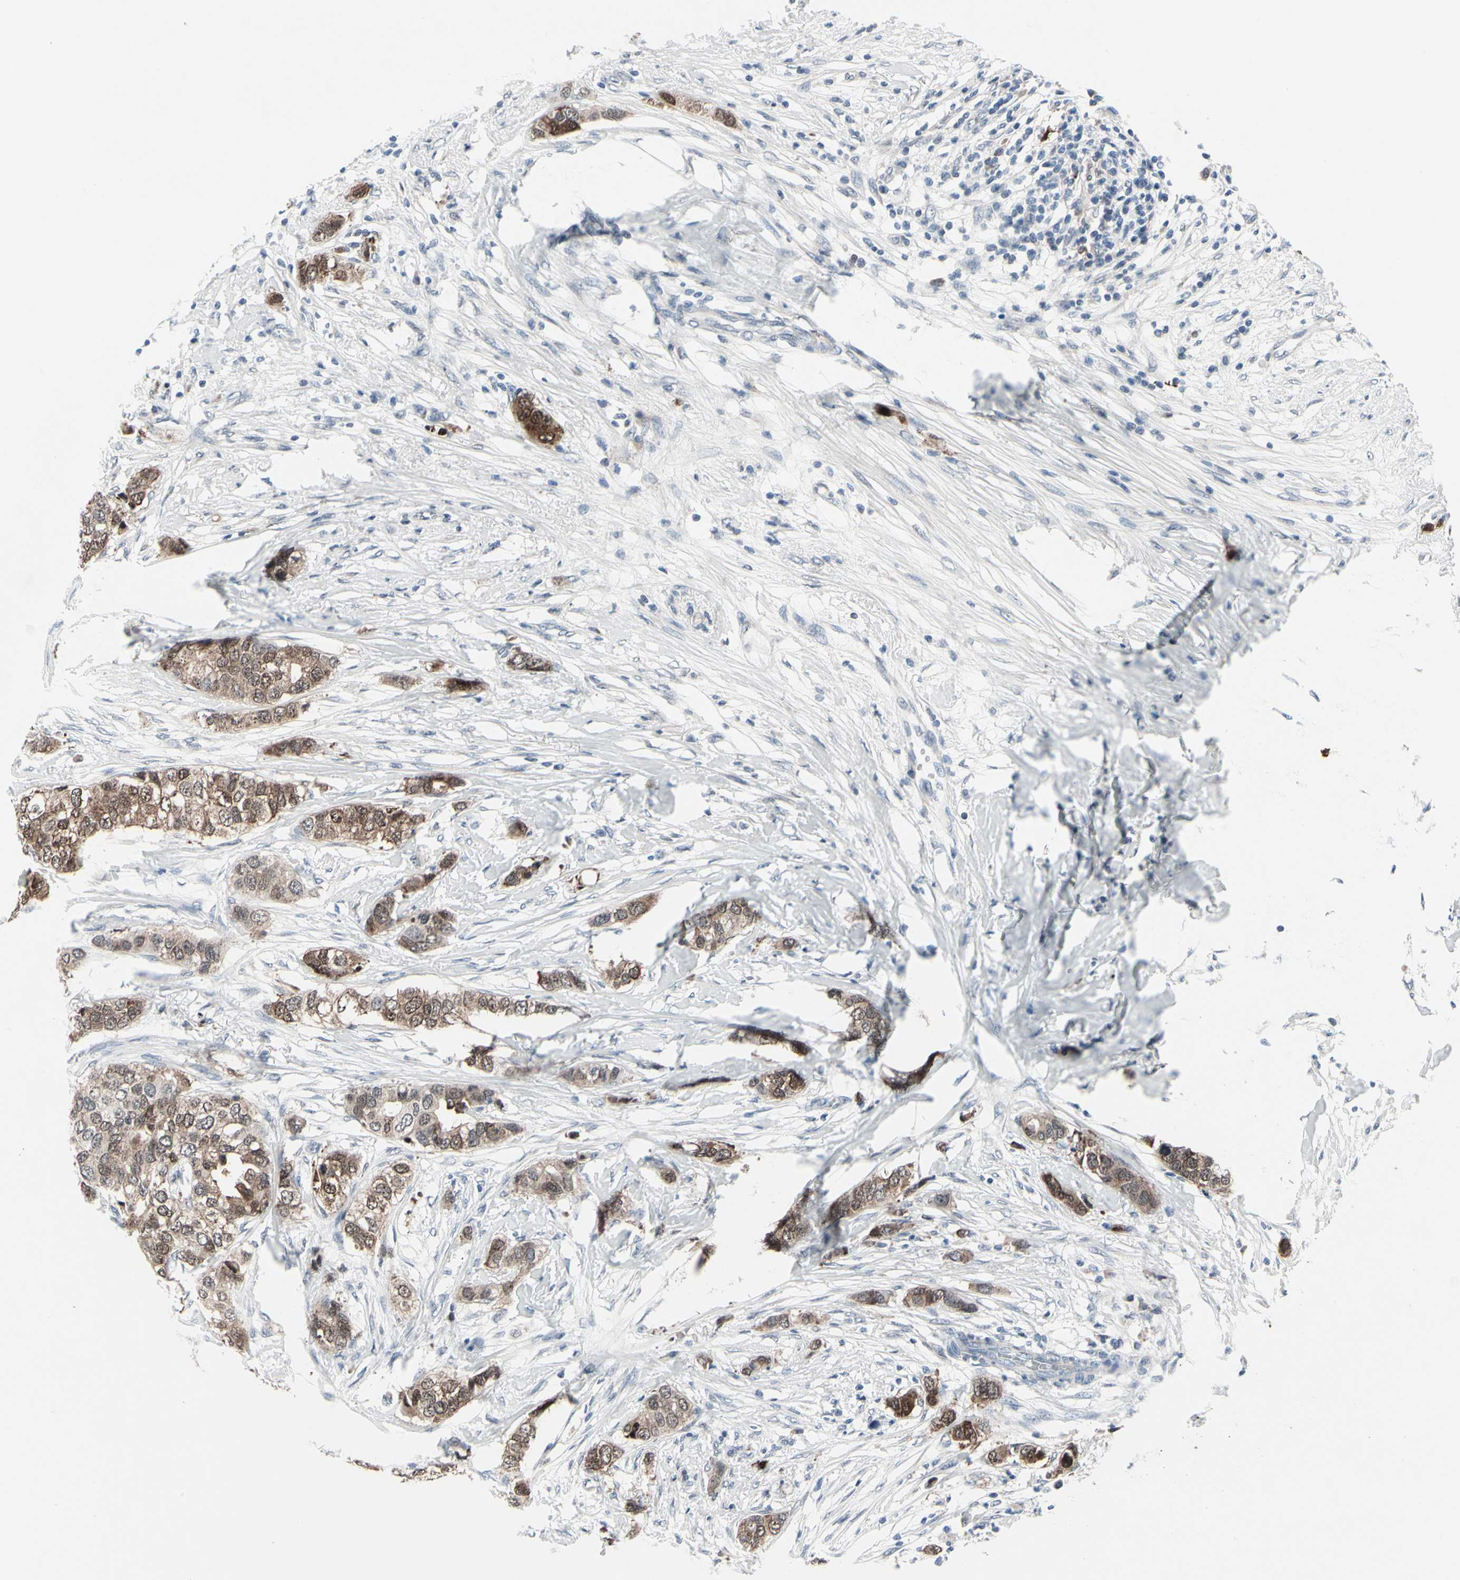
{"staining": {"intensity": "moderate", "quantity": ">75%", "location": "cytoplasmic/membranous,nuclear"}, "tissue": "breast cancer", "cell_type": "Tumor cells", "image_type": "cancer", "snomed": [{"axis": "morphology", "description": "Duct carcinoma"}, {"axis": "topography", "description": "Breast"}], "caption": "IHC staining of breast cancer (invasive ductal carcinoma), which reveals medium levels of moderate cytoplasmic/membranous and nuclear expression in about >75% of tumor cells indicating moderate cytoplasmic/membranous and nuclear protein expression. The staining was performed using DAB (3,3'-diaminobenzidine) (brown) for protein detection and nuclei were counterstained in hematoxylin (blue).", "gene": "TXN", "patient": {"sex": "female", "age": 50}}